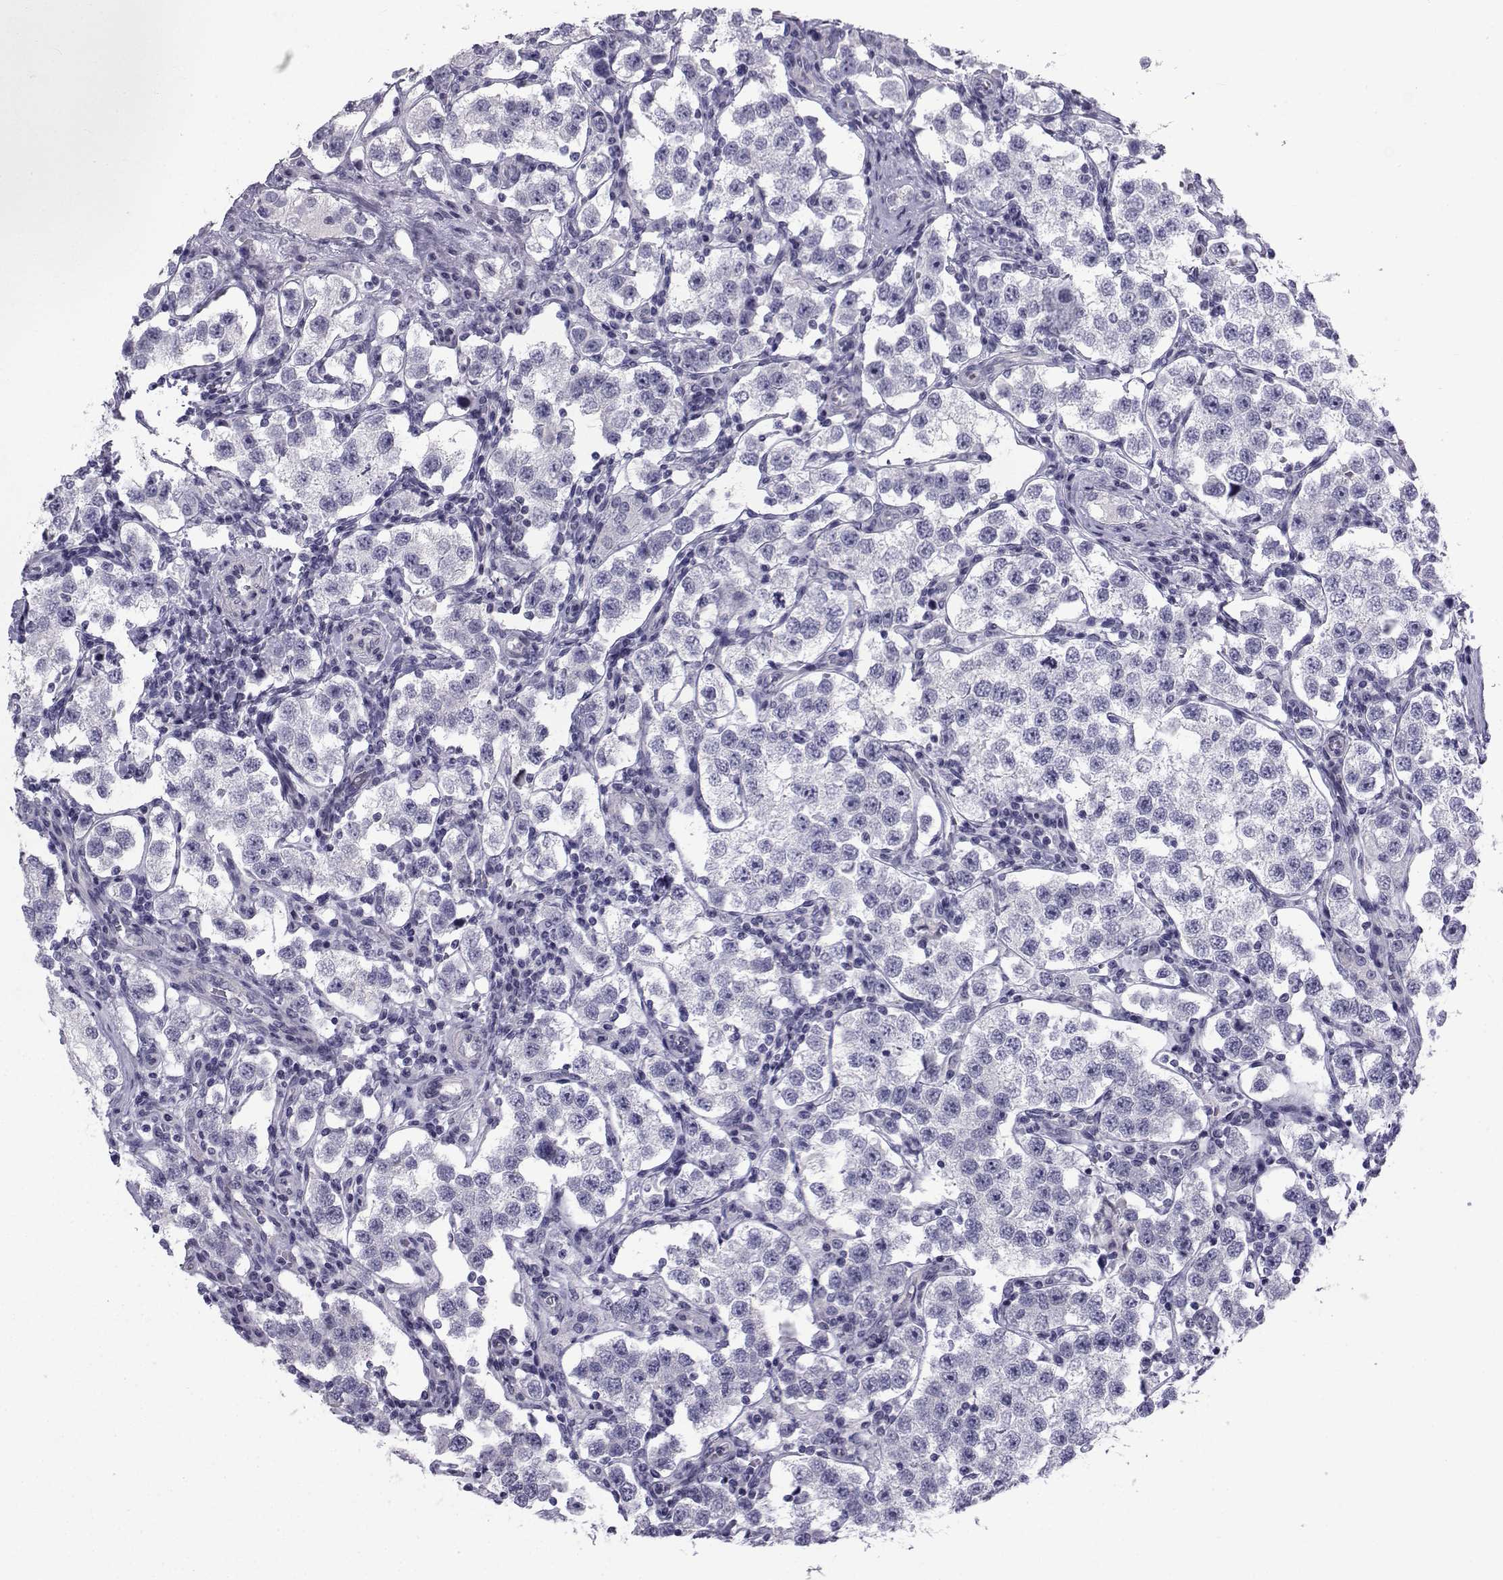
{"staining": {"intensity": "negative", "quantity": "none", "location": "none"}, "tissue": "testis cancer", "cell_type": "Tumor cells", "image_type": "cancer", "snomed": [{"axis": "morphology", "description": "Seminoma, NOS"}, {"axis": "topography", "description": "Testis"}], "caption": "Seminoma (testis) was stained to show a protein in brown. There is no significant expression in tumor cells. Brightfield microscopy of immunohistochemistry (IHC) stained with DAB (3,3'-diaminobenzidine) (brown) and hematoxylin (blue), captured at high magnification.", "gene": "SPANXD", "patient": {"sex": "male", "age": 37}}